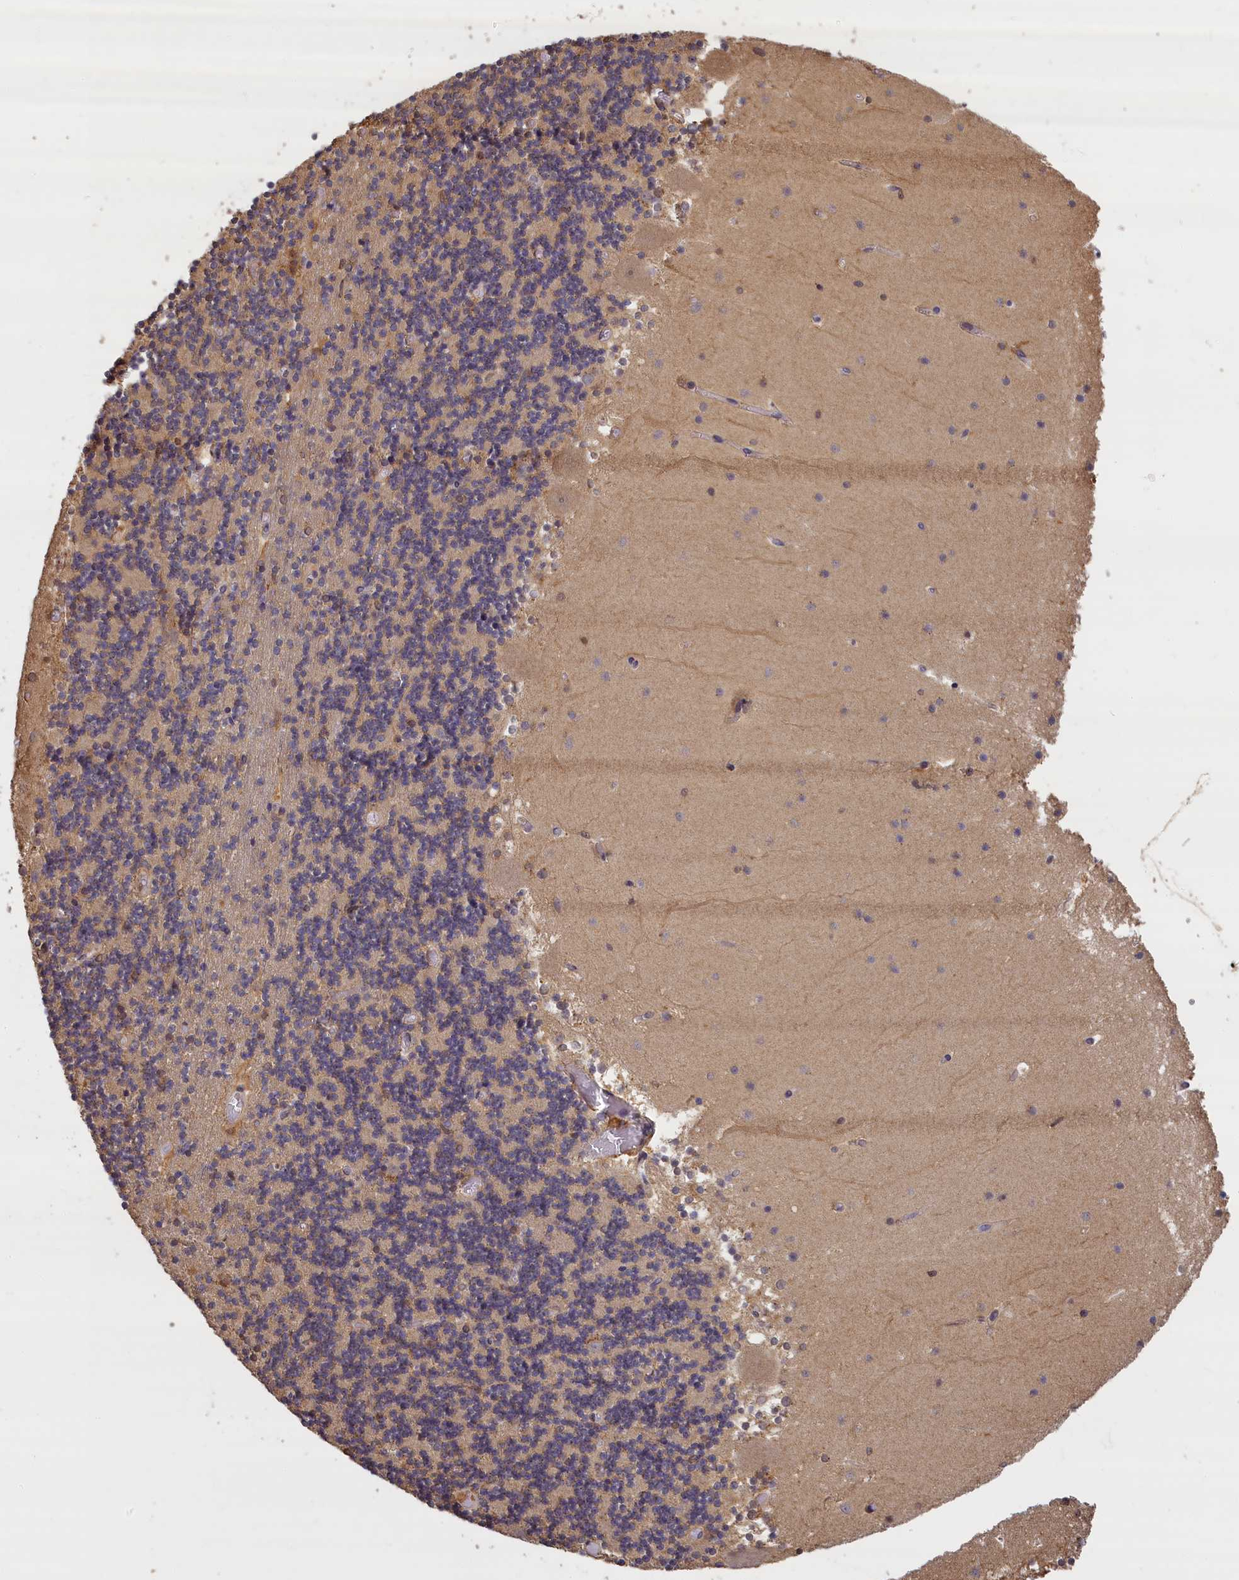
{"staining": {"intensity": "weak", "quantity": "25%-75%", "location": "cytoplasmic/membranous"}, "tissue": "cerebellum", "cell_type": "Cells in granular layer", "image_type": "normal", "snomed": [{"axis": "morphology", "description": "Normal tissue, NOS"}, {"axis": "topography", "description": "Cerebellum"}], "caption": "Immunohistochemical staining of normal cerebellum reveals low levels of weak cytoplasmic/membranous positivity in approximately 25%-75% of cells in granular layer.", "gene": "UCHL3", "patient": {"sex": "female", "age": 28}}